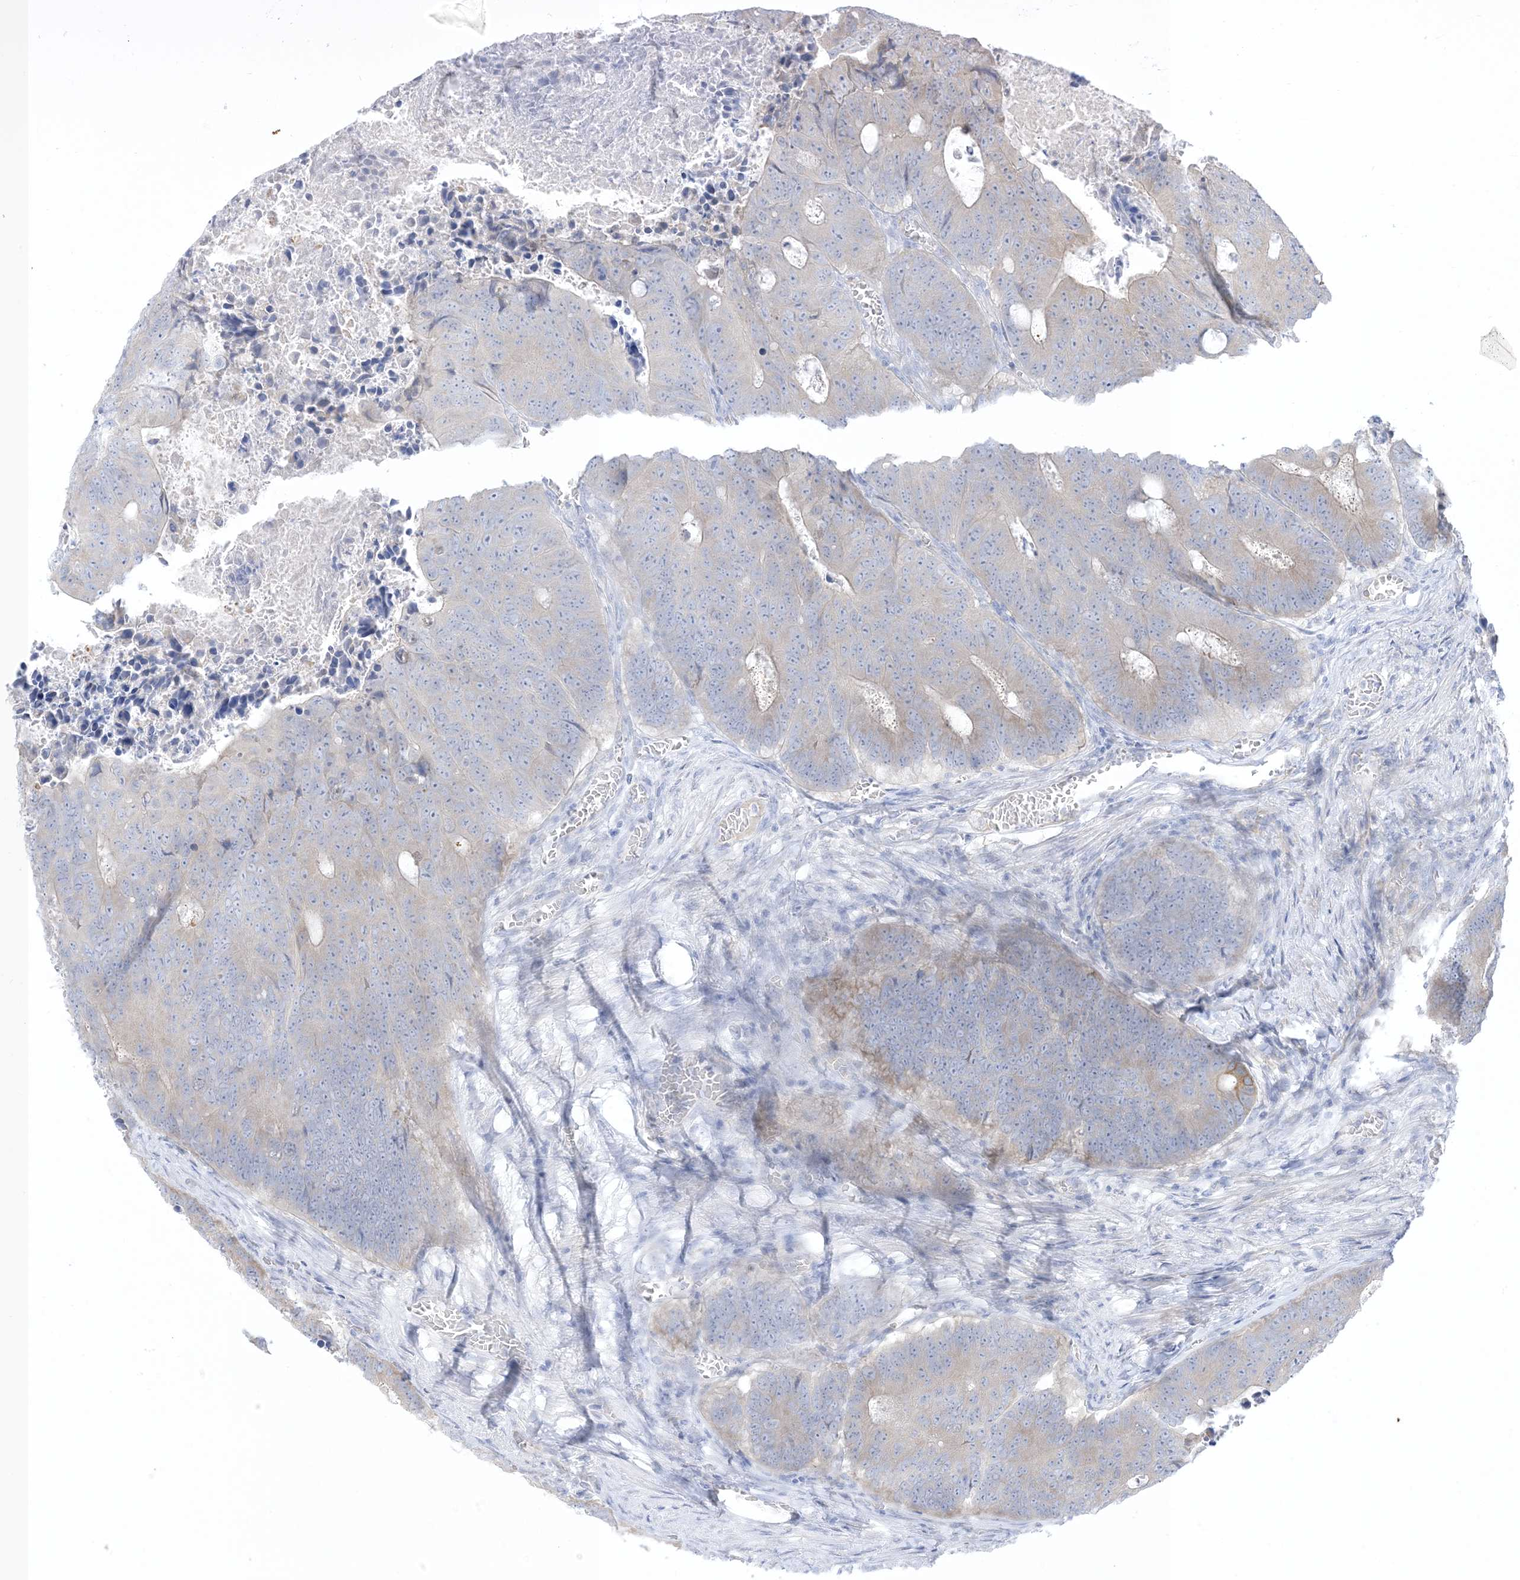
{"staining": {"intensity": "negative", "quantity": "none", "location": "none"}, "tissue": "colorectal cancer", "cell_type": "Tumor cells", "image_type": "cancer", "snomed": [{"axis": "morphology", "description": "Adenocarcinoma, NOS"}, {"axis": "topography", "description": "Colon"}], "caption": "Immunohistochemical staining of human adenocarcinoma (colorectal) reveals no significant staining in tumor cells.", "gene": "XIRP2", "patient": {"sex": "male", "age": 87}}